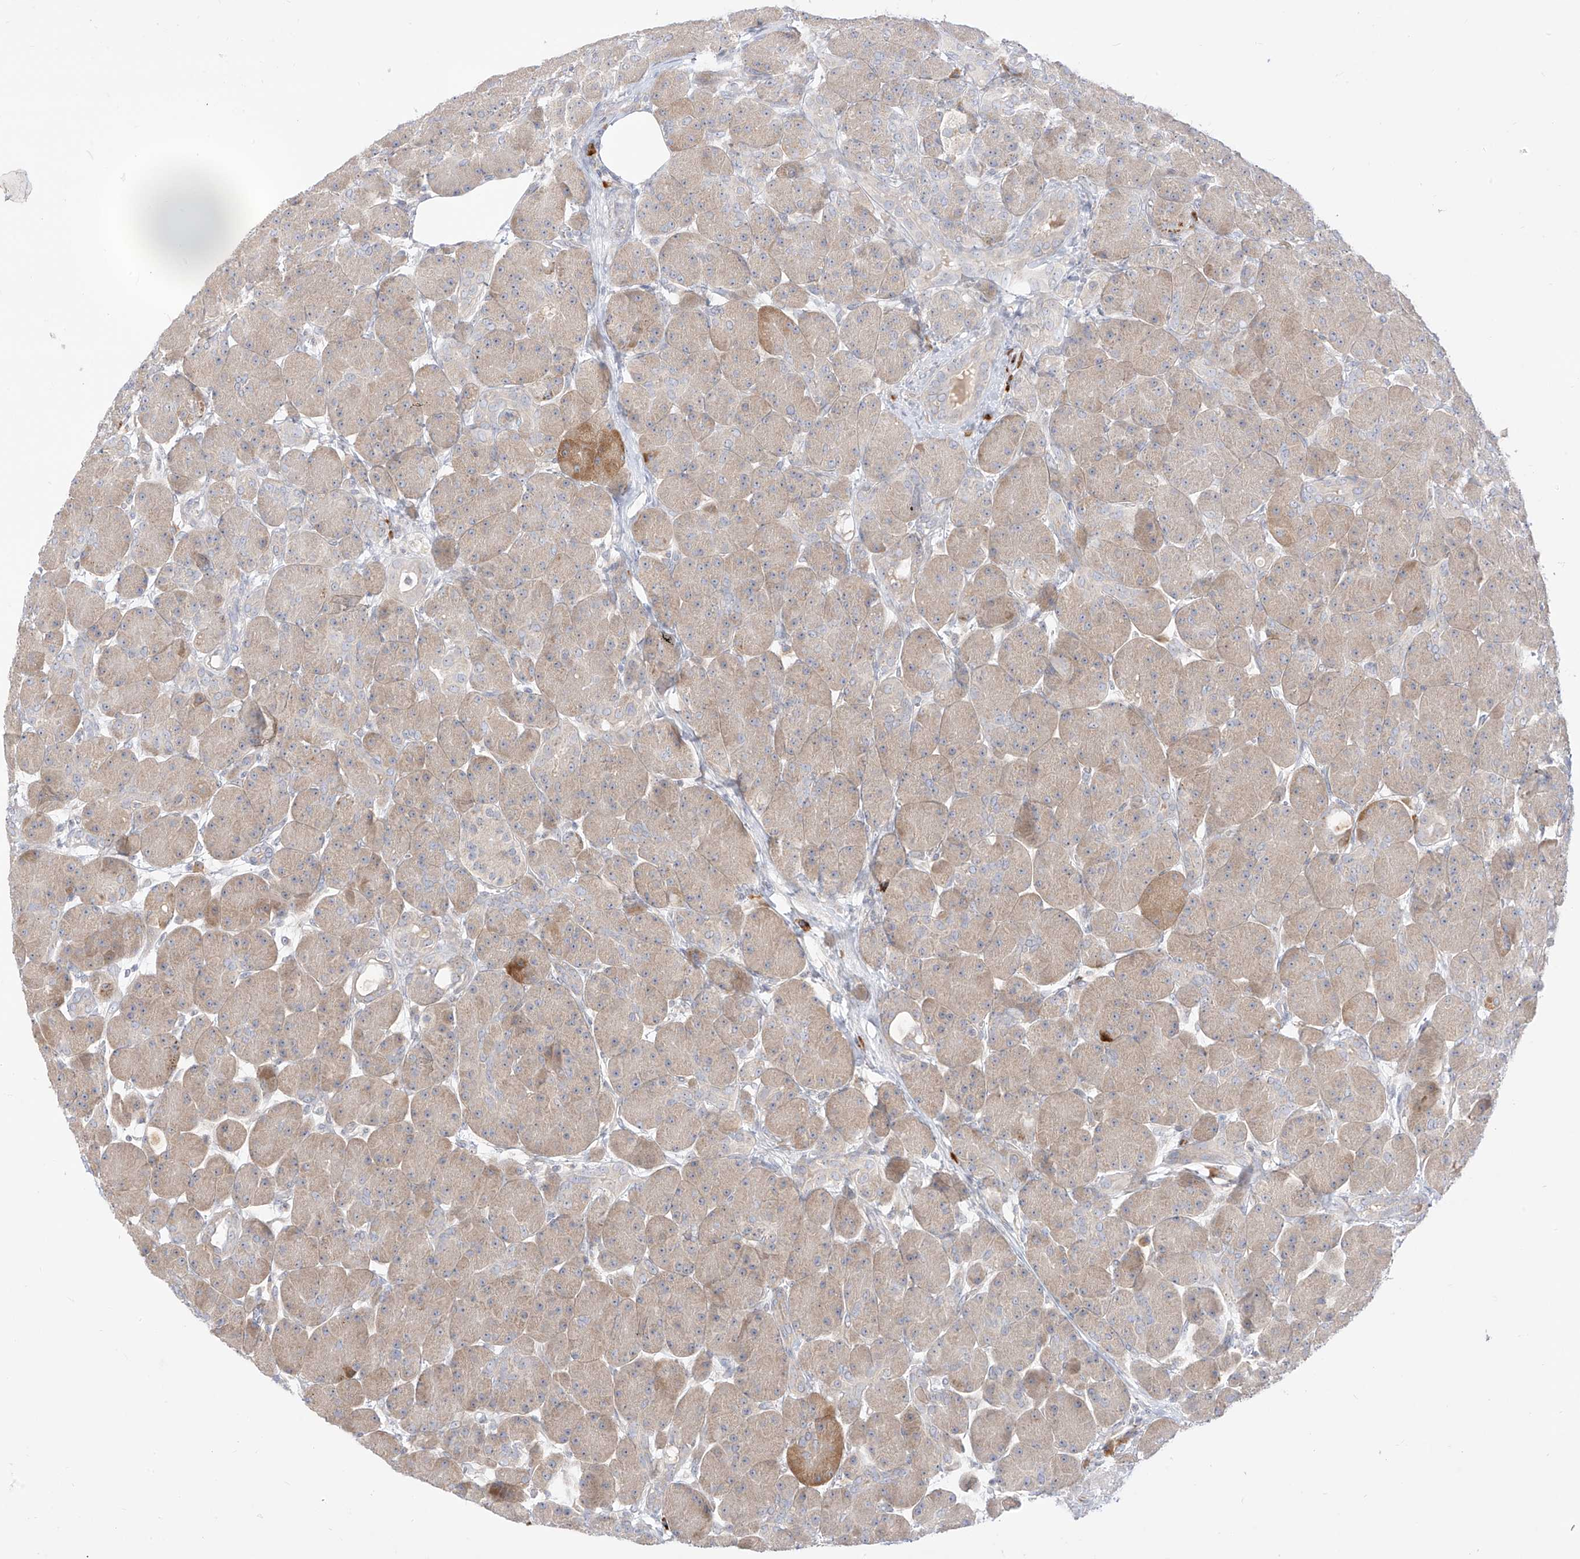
{"staining": {"intensity": "strong", "quantity": "<25%", "location": "cytoplasmic/membranous"}, "tissue": "pancreas", "cell_type": "Exocrine glandular cells", "image_type": "normal", "snomed": [{"axis": "morphology", "description": "Normal tissue, NOS"}, {"axis": "topography", "description": "Pancreas"}], "caption": "Pancreas stained with immunohistochemistry (IHC) reveals strong cytoplasmic/membranous expression in about <25% of exocrine glandular cells.", "gene": "SYTL3", "patient": {"sex": "male", "age": 63}}